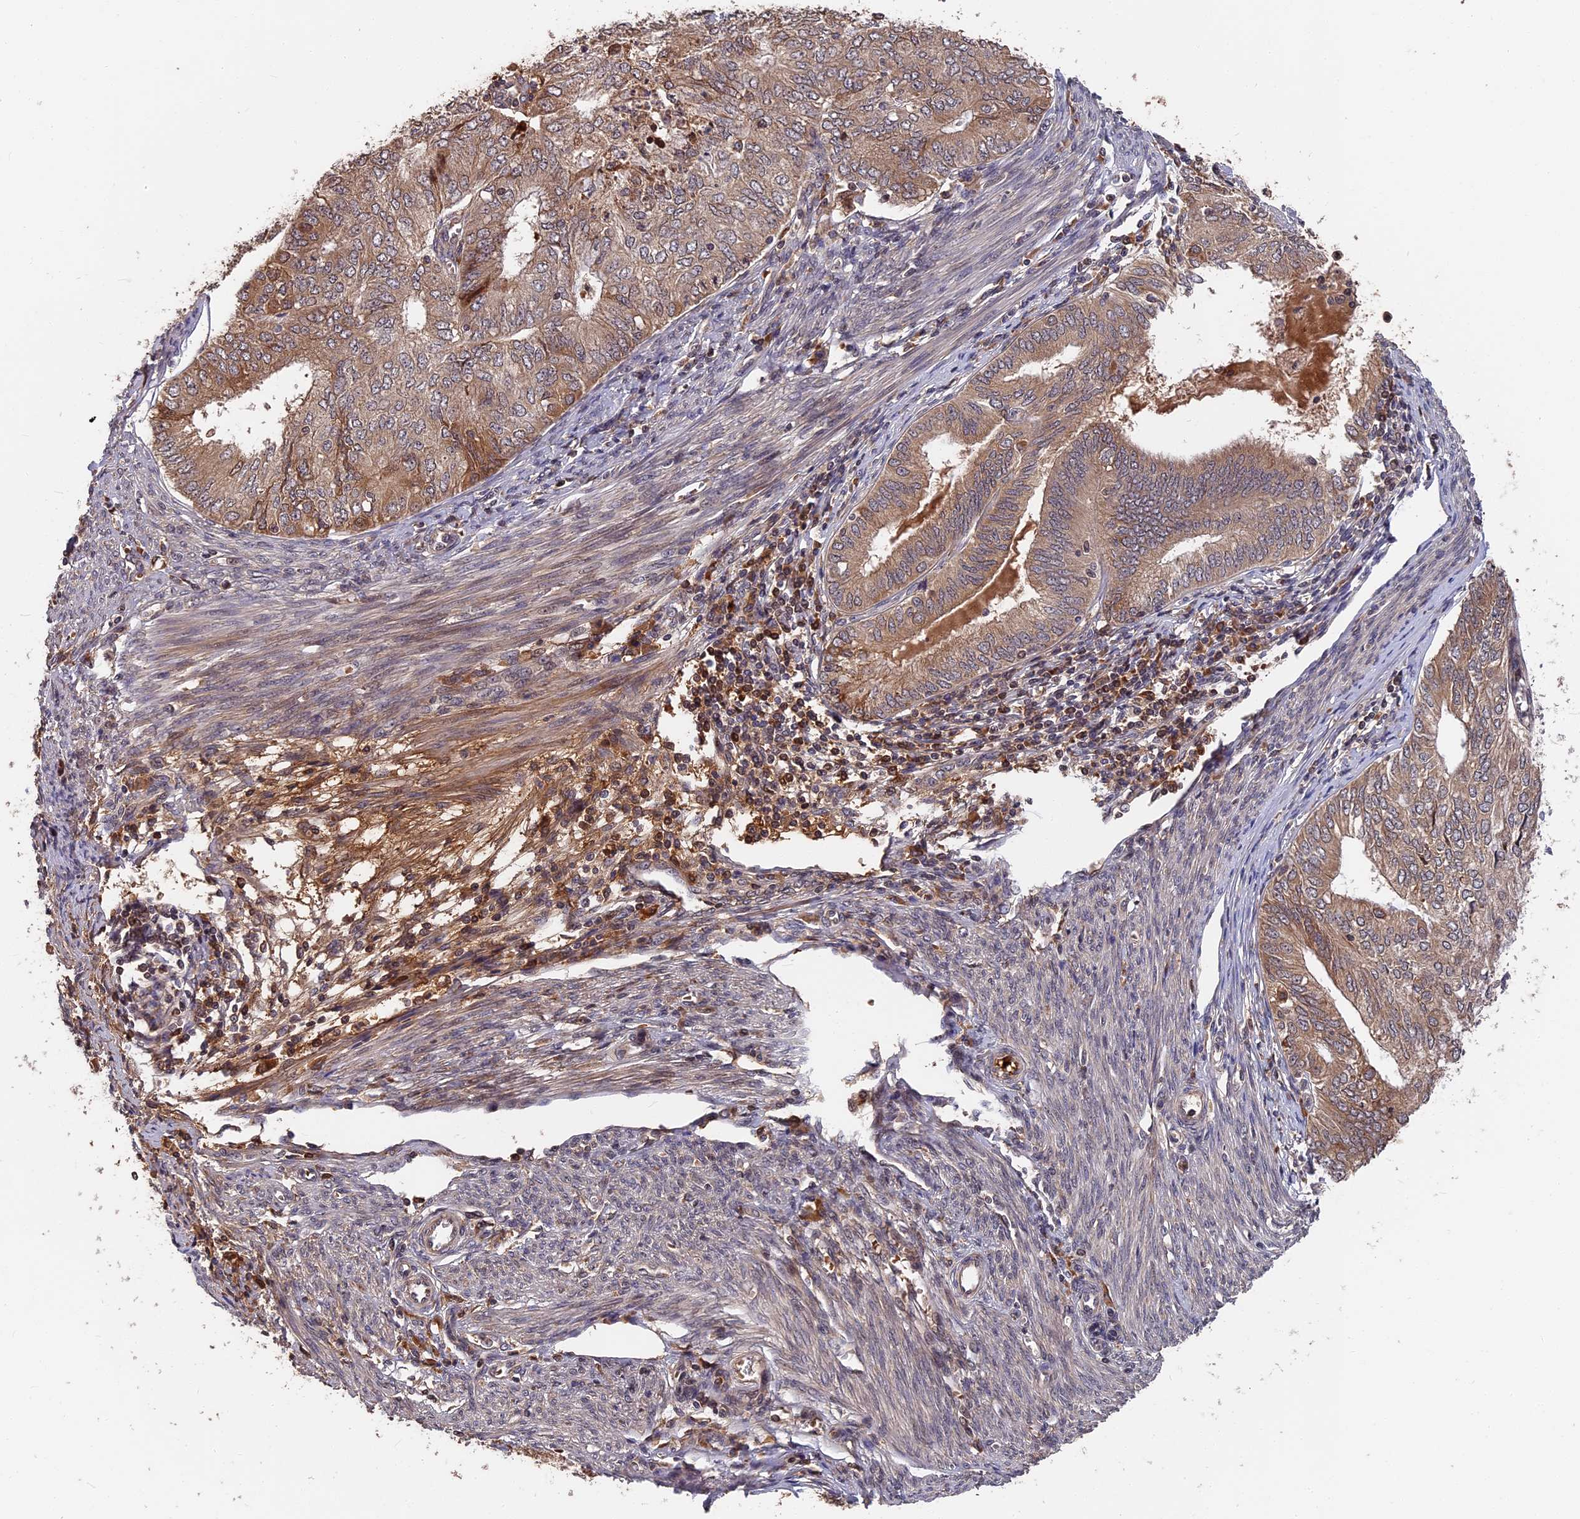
{"staining": {"intensity": "moderate", "quantity": ">75%", "location": "cytoplasmic/membranous,nuclear"}, "tissue": "endometrial cancer", "cell_type": "Tumor cells", "image_type": "cancer", "snomed": [{"axis": "morphology", "description": "Adenocarcinoma, NOS"}, {"axis": "topography", "description": "Endometrium"}], "caption": "Endometrial adenocarcinoma stained with IHC reveals moderate cytoplasmic/membranous and nuclear expression in approximately >75% of tumor cells.", "gene": "ITIH1", "patient": {"sex": "female", "age": 68}}